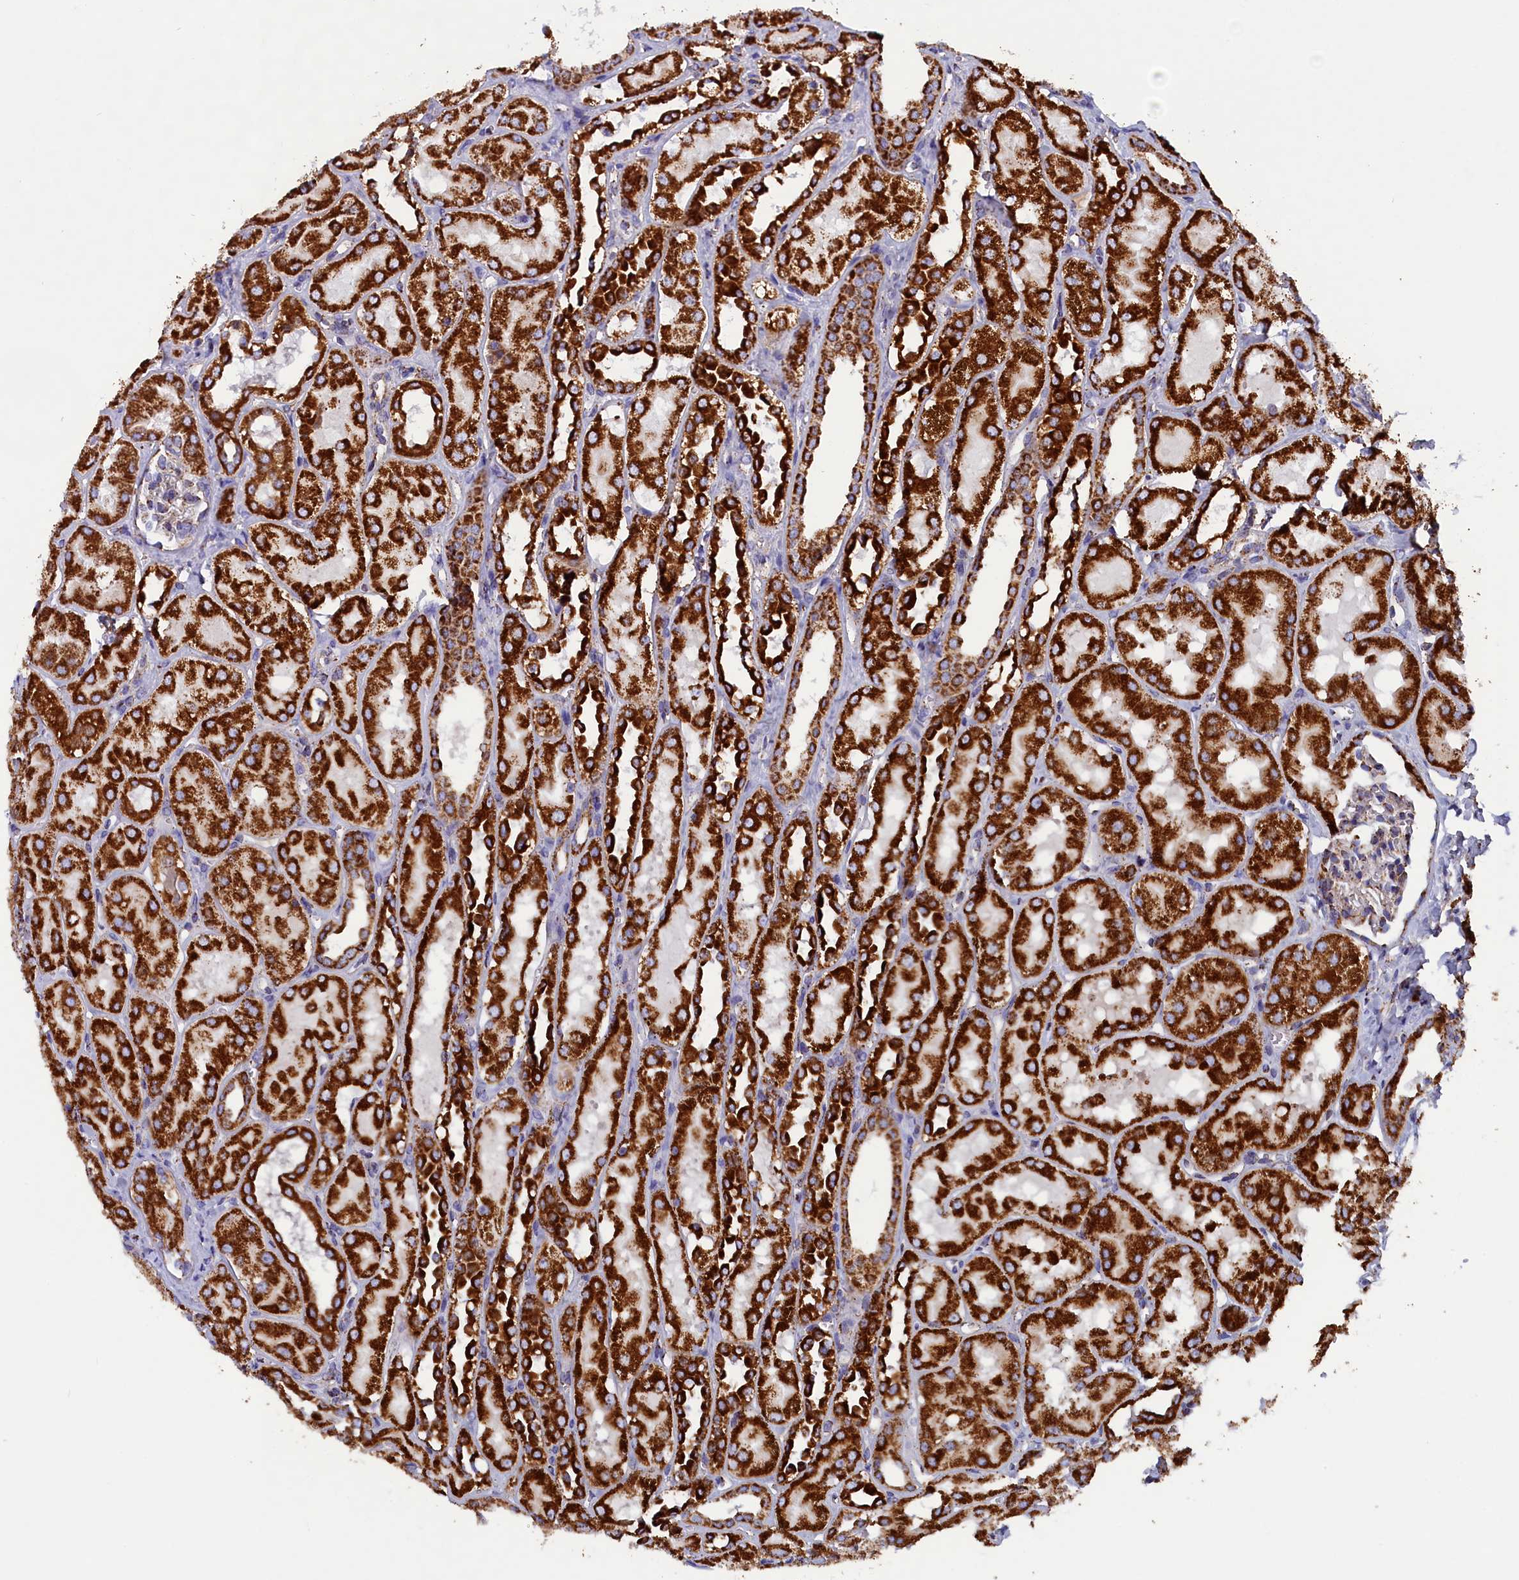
{"staining": {"intensity": "weak", "quantity": ">75%", "location": "cytoplasmic/membranous"}, "tissue": "kidney", "cell_type": "Cells in glomeruli", "image_type": "normal", "snomed": [{"axis": "morphology", "description": "Normal tissue, NOS"}, {"axis": "topography", "description": "Kidney"}, {"axis": "topography", "description": "Urinary bladder"}], "caption": "Protein expression by immunohistochemistry (IHC) reveals weak cytoplasmic/membranous staining in about >75% of cells in glomeruli in unremarkable kidney. (DAB IHC, brown staining for protein, blue staining for nuclei).", "gene": "SLC39A3", "patient": {"sex": "male", "age": 16}}